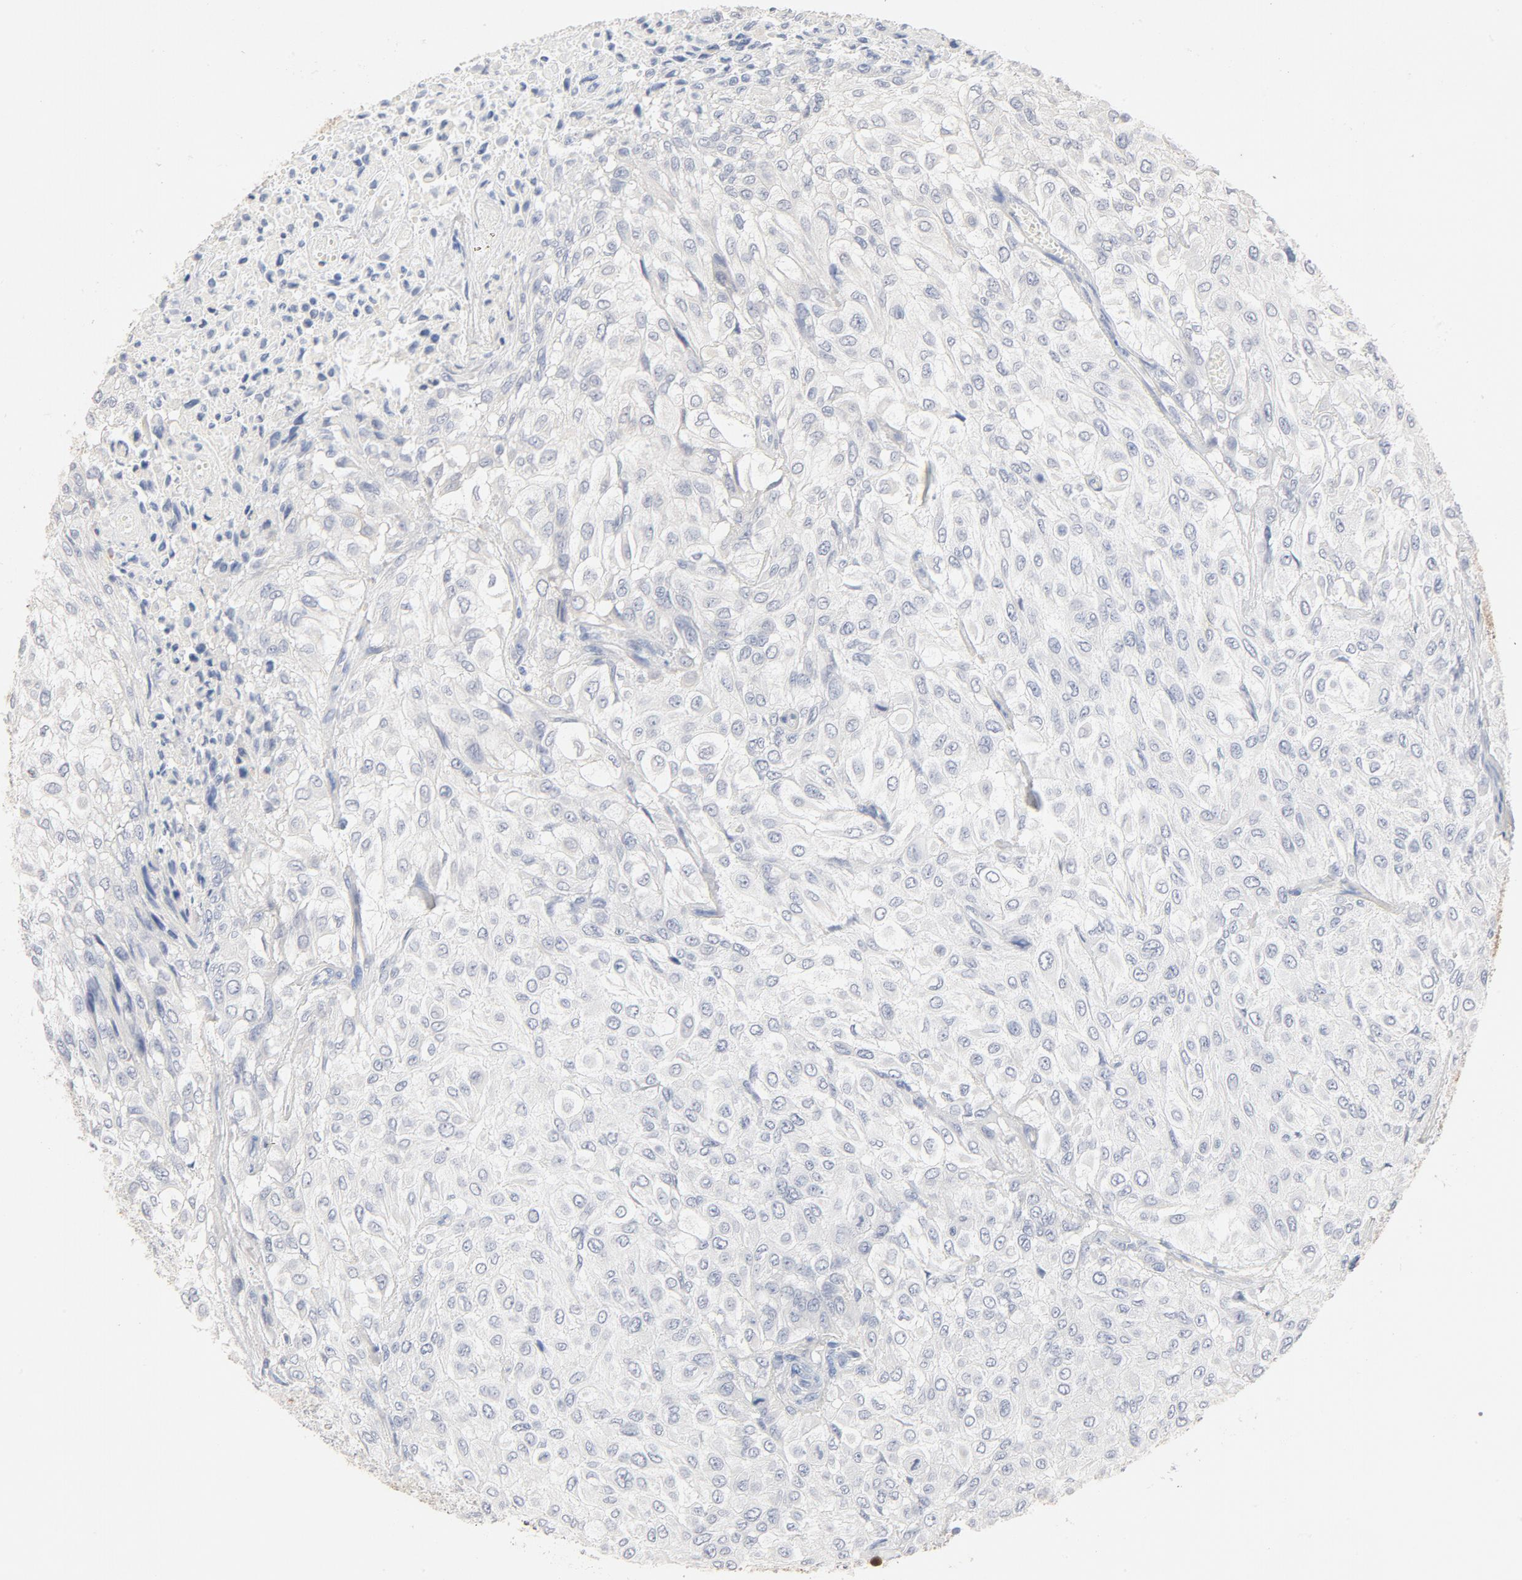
{"staining": {"intensity": "negative", "quantity": "none", "location": "none"}, "tissue": "urothelial cancer", "cell_type": "Tumor cells", "image_type": "cancer", "snomed": [{"axis": "morphology", "description": "Urothelial carcinoma, High grade"}, {"axis": "topography", "description": "Urinary bladder"}], "caption": "Human urothelial cancer stained for a protein using immunohistochemistry reveals no staining in tumor cells.", "gene": "STAT1", "patient": {"sex": "male", "age": 57}}